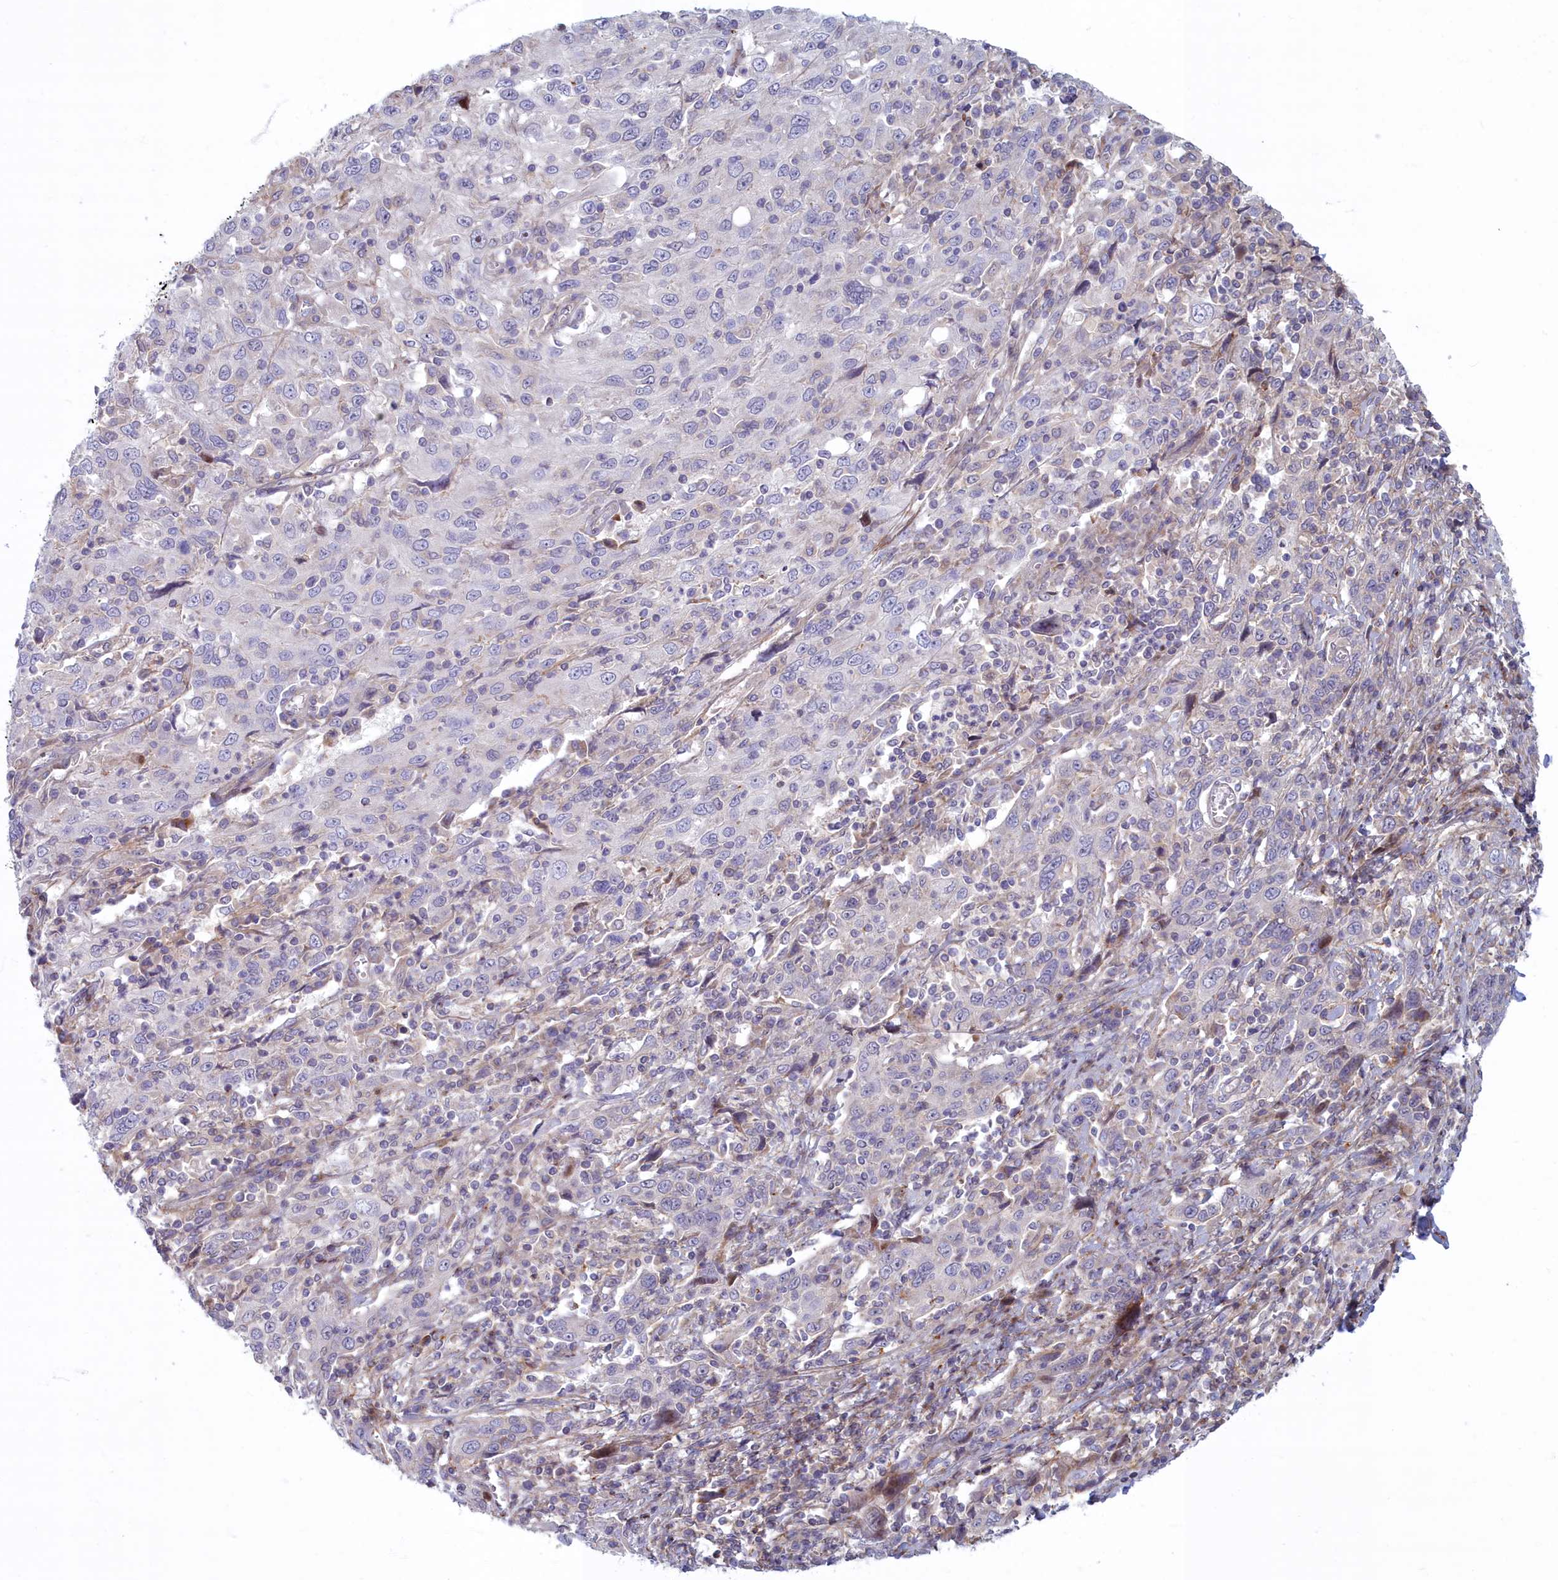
{"staining": {"intensity": "negative", "quantity": "none", "location": "none"}, "tissue": "cervical cancer", "cell_type": "Tumor cells", "image_type": "cancer", "snomed": [{"axis": "morphology", "description": "Squamous cell carcinoma, NOS"}, {"axis": "topography", "description": "Cervix"}], "caption": "DAB immunohistochemical staining of human cervical cancer exhibits no significant staining in tumor cells. Brightfield microscopy of IHC stained with DAB (3,3'-diaminobenzidine) (brown) and hematoxylin (blue), captured at high magnification.", "gene": "C15orf40", "patient": {"sex": "female", "age": 46}}